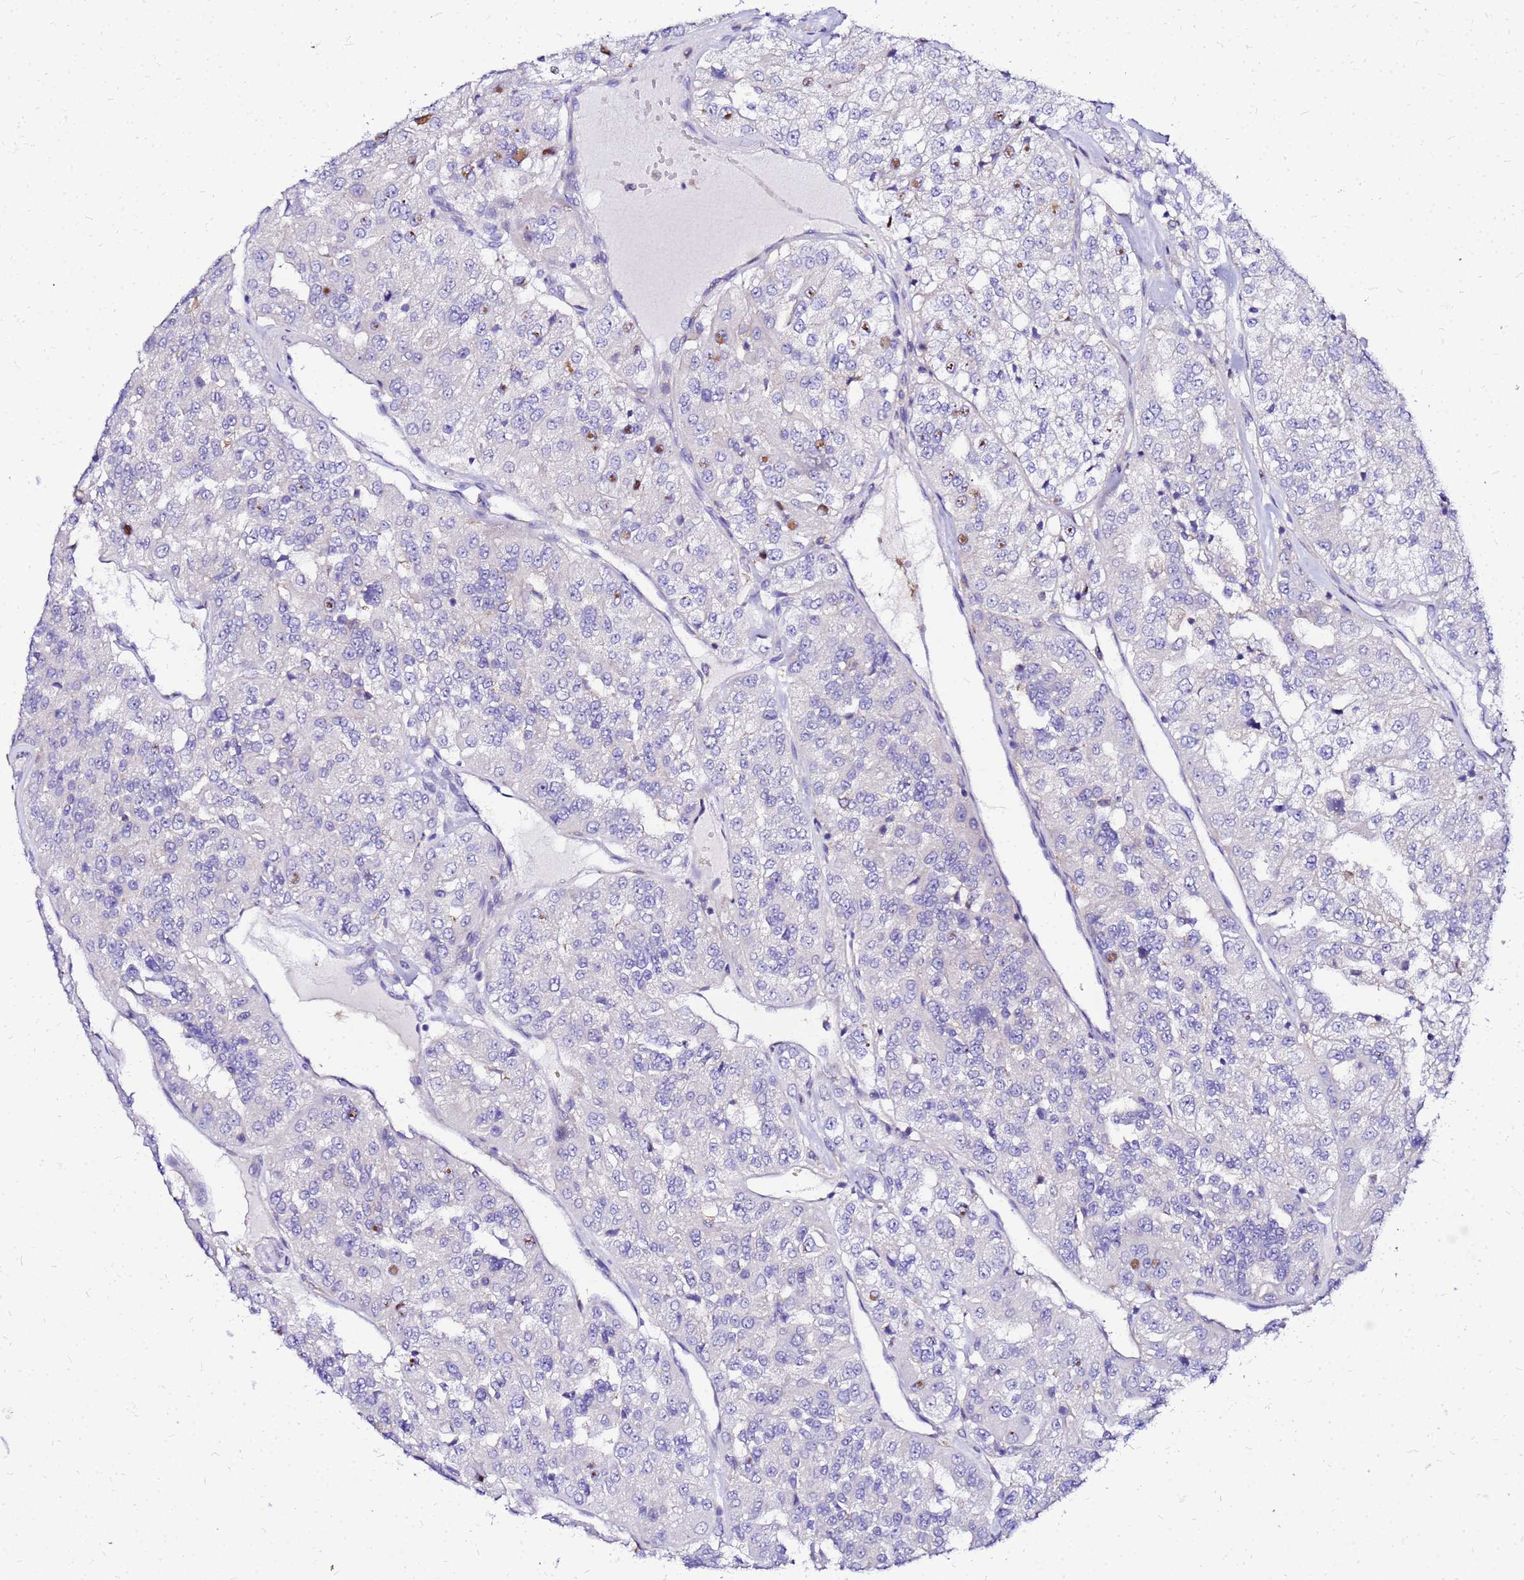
{"staining": {"intensity": "negative", "quantity": "none", "location": "none"}, "tissue": "renal cancer", "cell_type": "Tumor cells", "image_type": "cancer", "snomed": [{"axis": "morphology", "description": "Adenocarcinoma, NOS"}, {"axis": "topography", "description": "Kidney"}], "caption": "Tumor cells show no significant positivity in renal cancer. Brightfield microscopy of immunohistochemistry stained with DAB (3,3'-diaminobenzidine) (brown) and hematoxylin (blue), captured at high magnification.", "gene": "HERC5", "patient": {"sex": "female", "age": 63}}